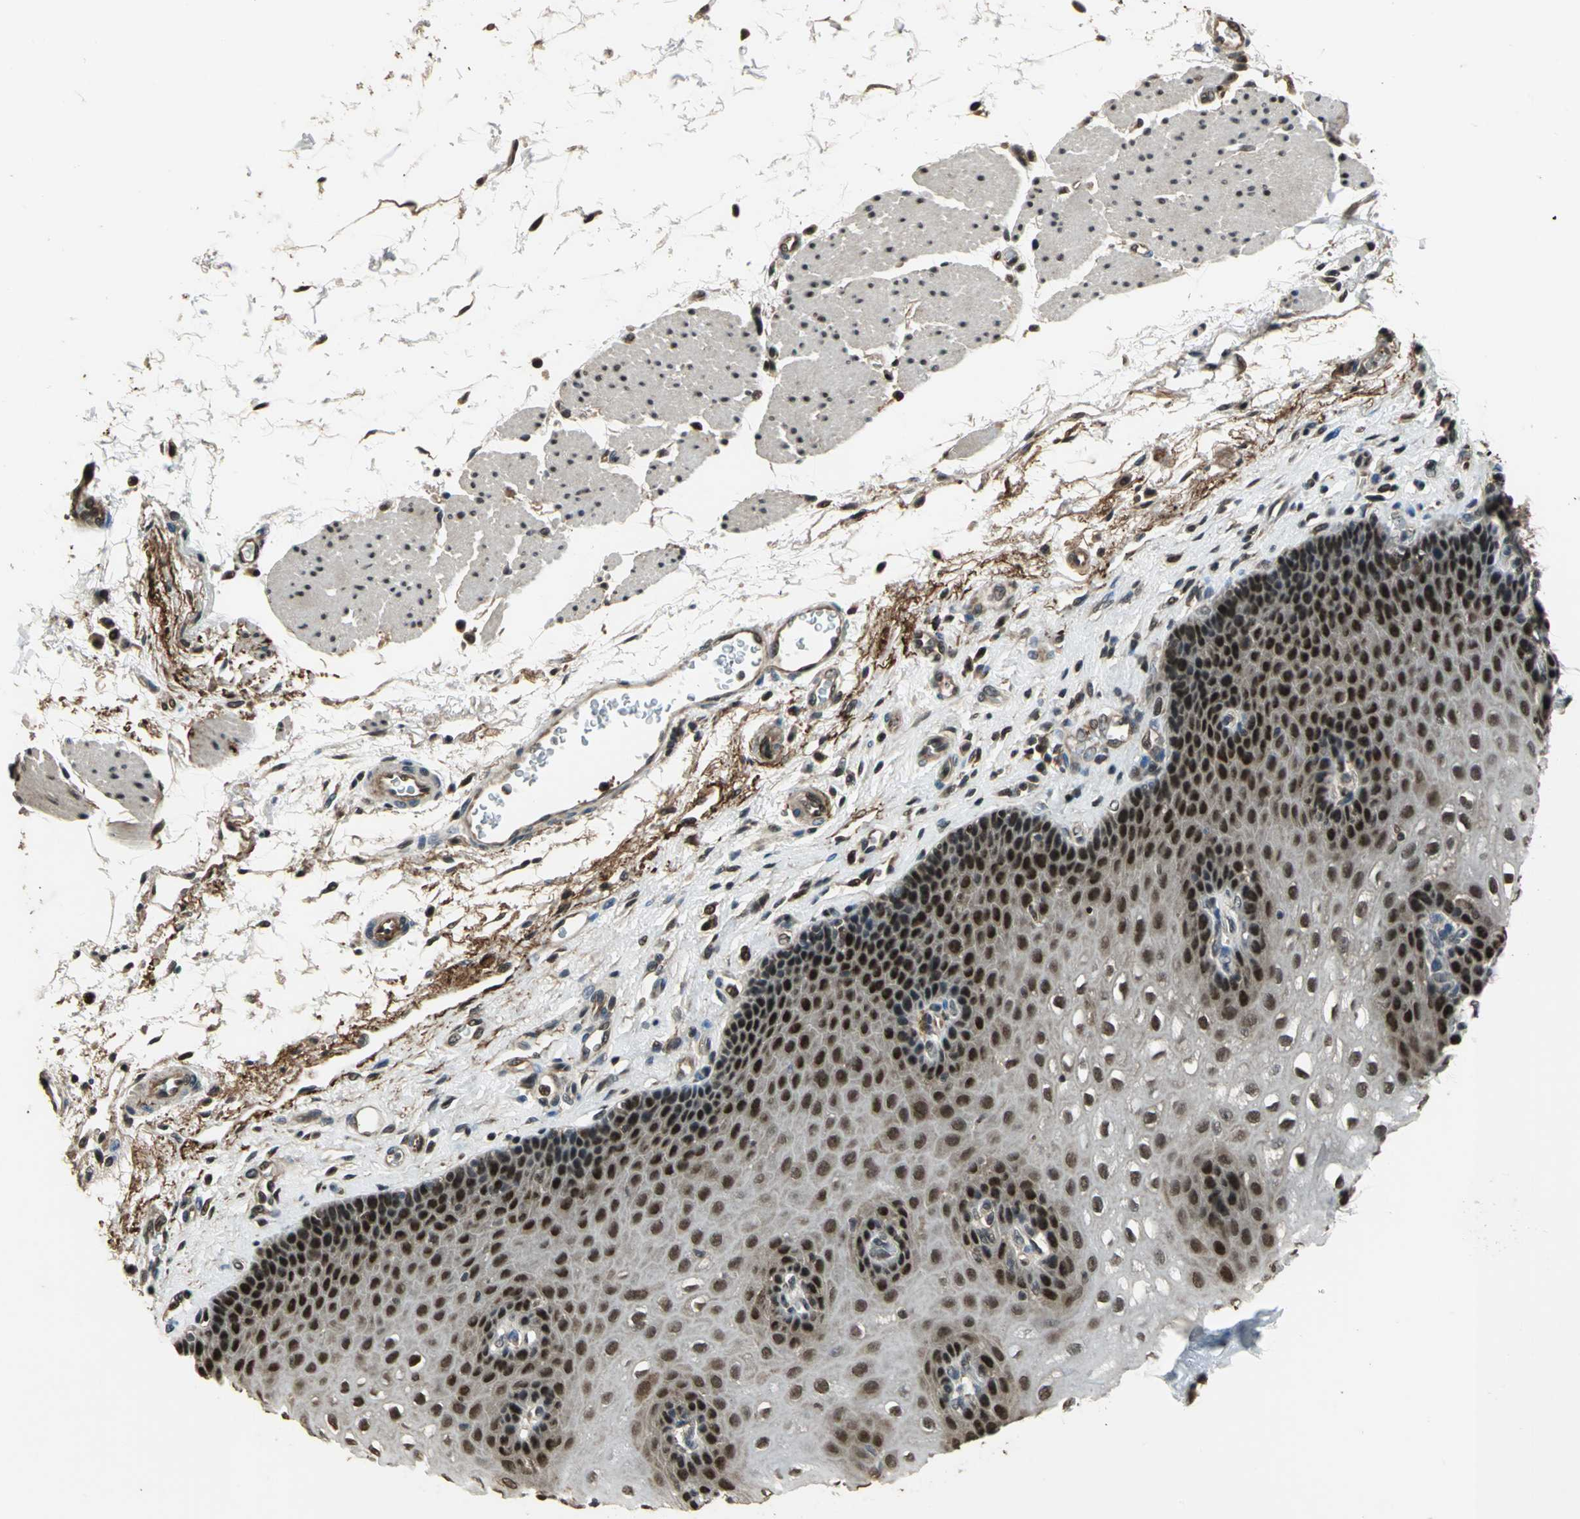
{"staining": {"intensity": "moderate", "quantity": ">75%", "location": "cytoplasmic/membranous"}, "tissue": "esophagus", "cell_type": "Squamous epithelial cells", "image_type": "normal", "snomed": [{"axis": "morphology", "description": "Normal tissue, NOS"}, {"axis": "topography", "description": "Esophagus"}], "caption": "This is a histology image of IHC staining of unremarkable esophagus, which shows moderate staining in the cytoplasmic/membranous of squamous epithelial cells.", "gene": "MIS18BP1", "patient": {"sex": "female", "age": 72}}